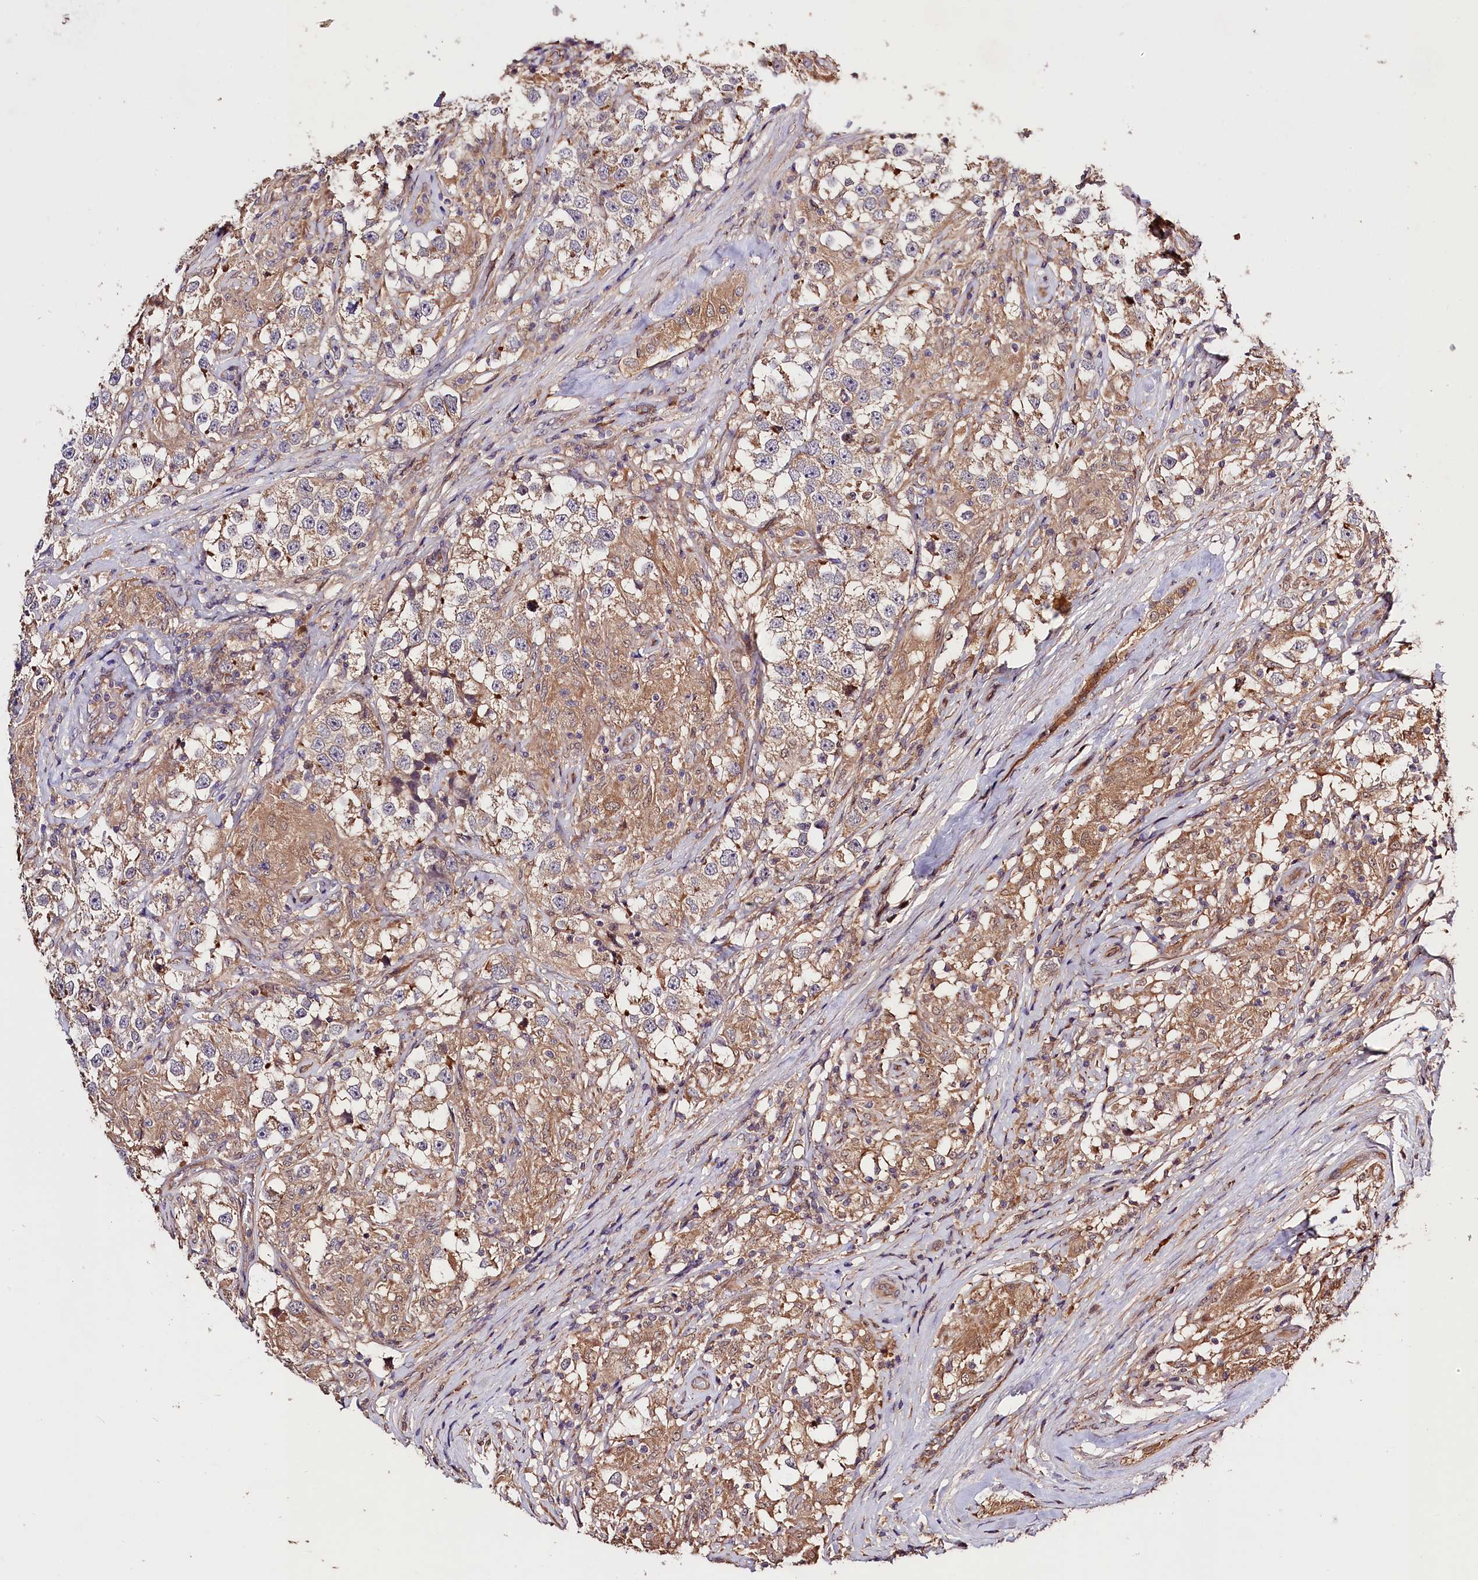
{"staining": {"intensity": "moderate", "quantity": "25%-75%", "location": "cytoplasmic/membranous"}, "tissue": "testis cancer", "cell_type": "Tumor cells", "image_type": "cancer", "snomed": [{"axis": "morphology", "description": "Seminoma, NOS"}, {"axis": "topography", "description": "Testis"}], "caption": "Protein staining demonstrates moderate cytoplasmic/membranous staining in approximately 25%-75% of tumor cells in testis seminoma.", "gene": "CES3", "patient": {"sex": "male", "age": 46}}